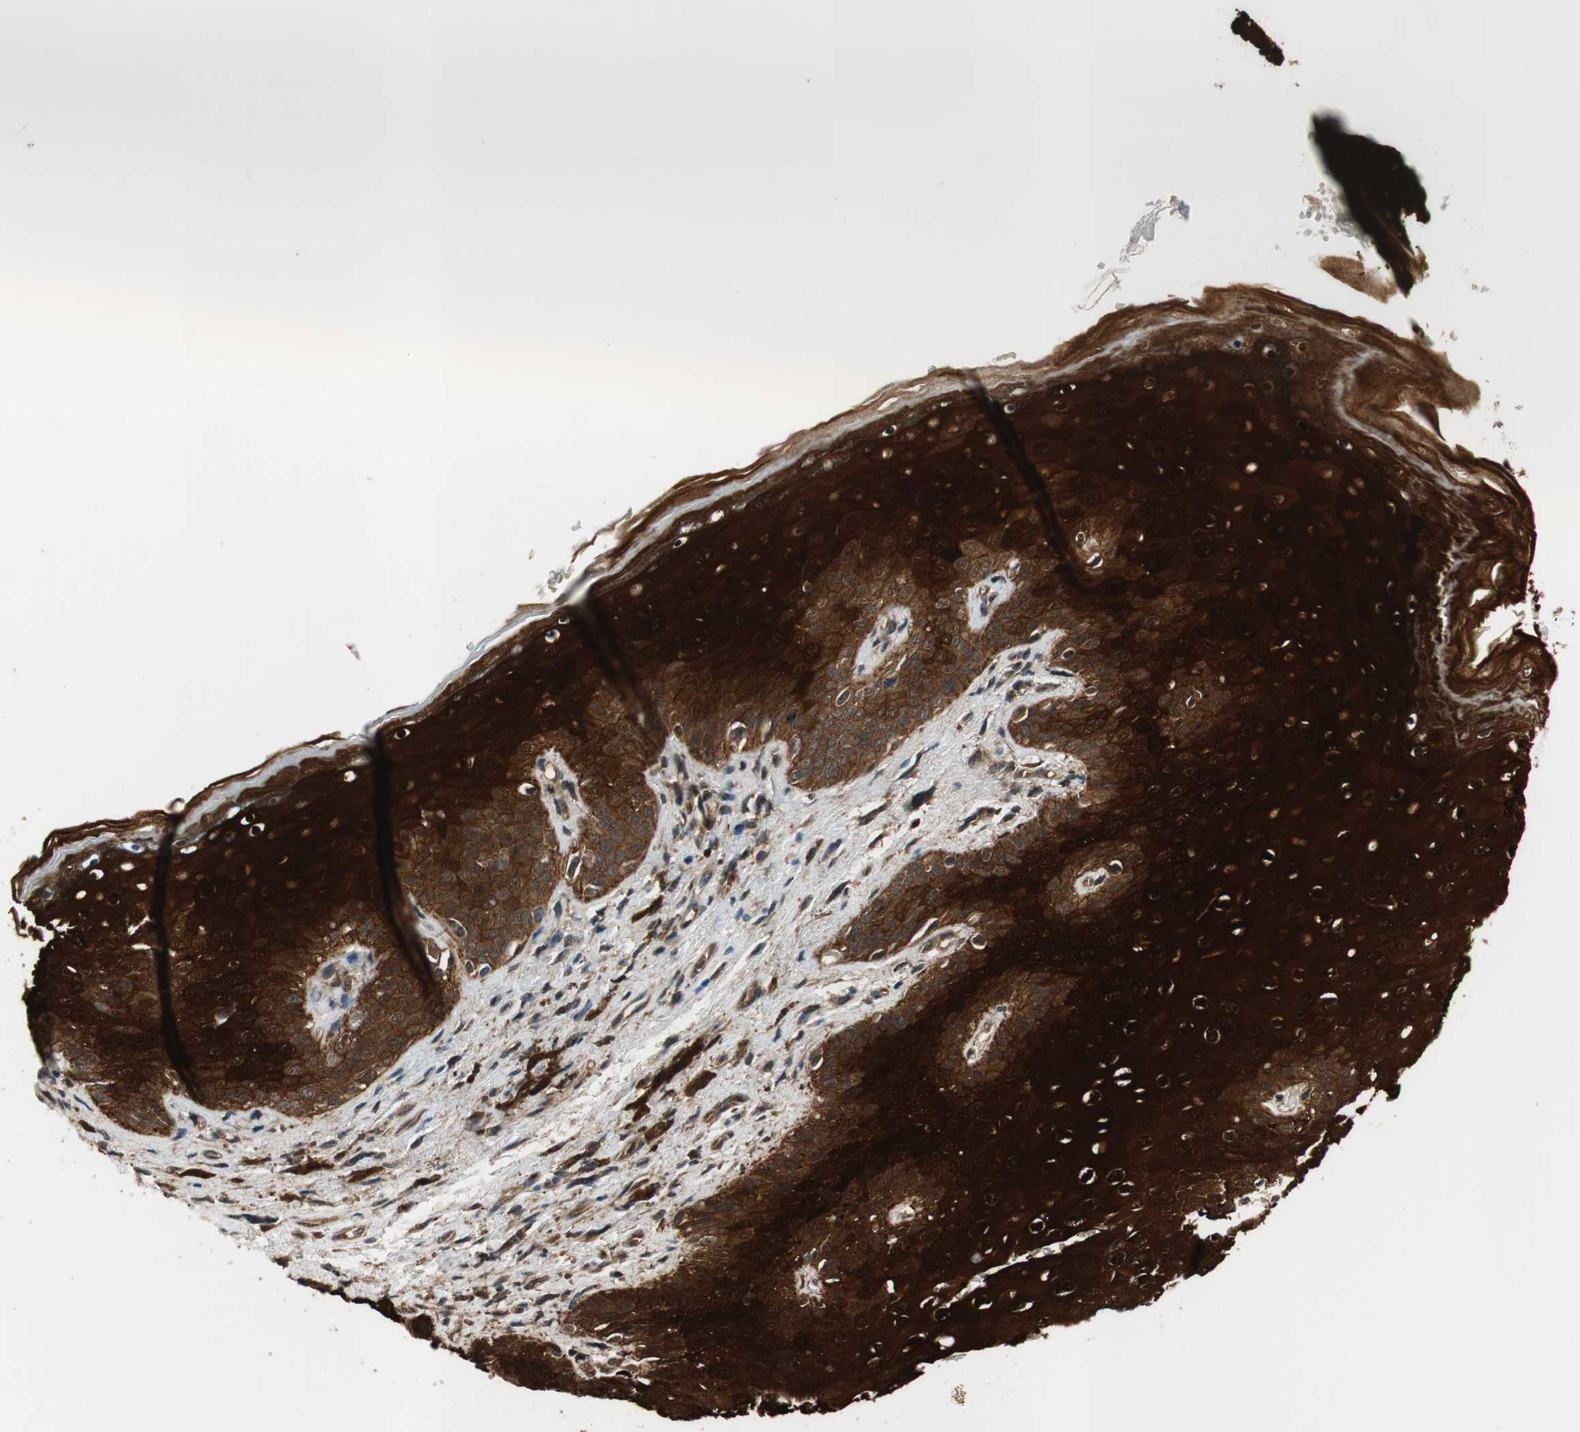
{"staining": {"intensity": "strong", "quantity": ">75%", "location": "cytoplasmic/membranous"}, "tissue": "skin", "cell_type": "Epidermal cells", "image_type": "normal", "snomed": [{"axis": "morphology", "description": "Normal tissue, NOS"}, {"axis": "topography", "description": "Anal"}], "caption": "Strong cytoplasmic/membranous staining is appreciated in about >75% of epidermal cells in normal skin. (Stains: DAB (3,3'-diaminobenzidine) in brown, nuclei in blue, Microscopy: brightfield microscopy at high magnification).", "gene": "CALML3", "patient": {"sex": "female", "age": 46}}